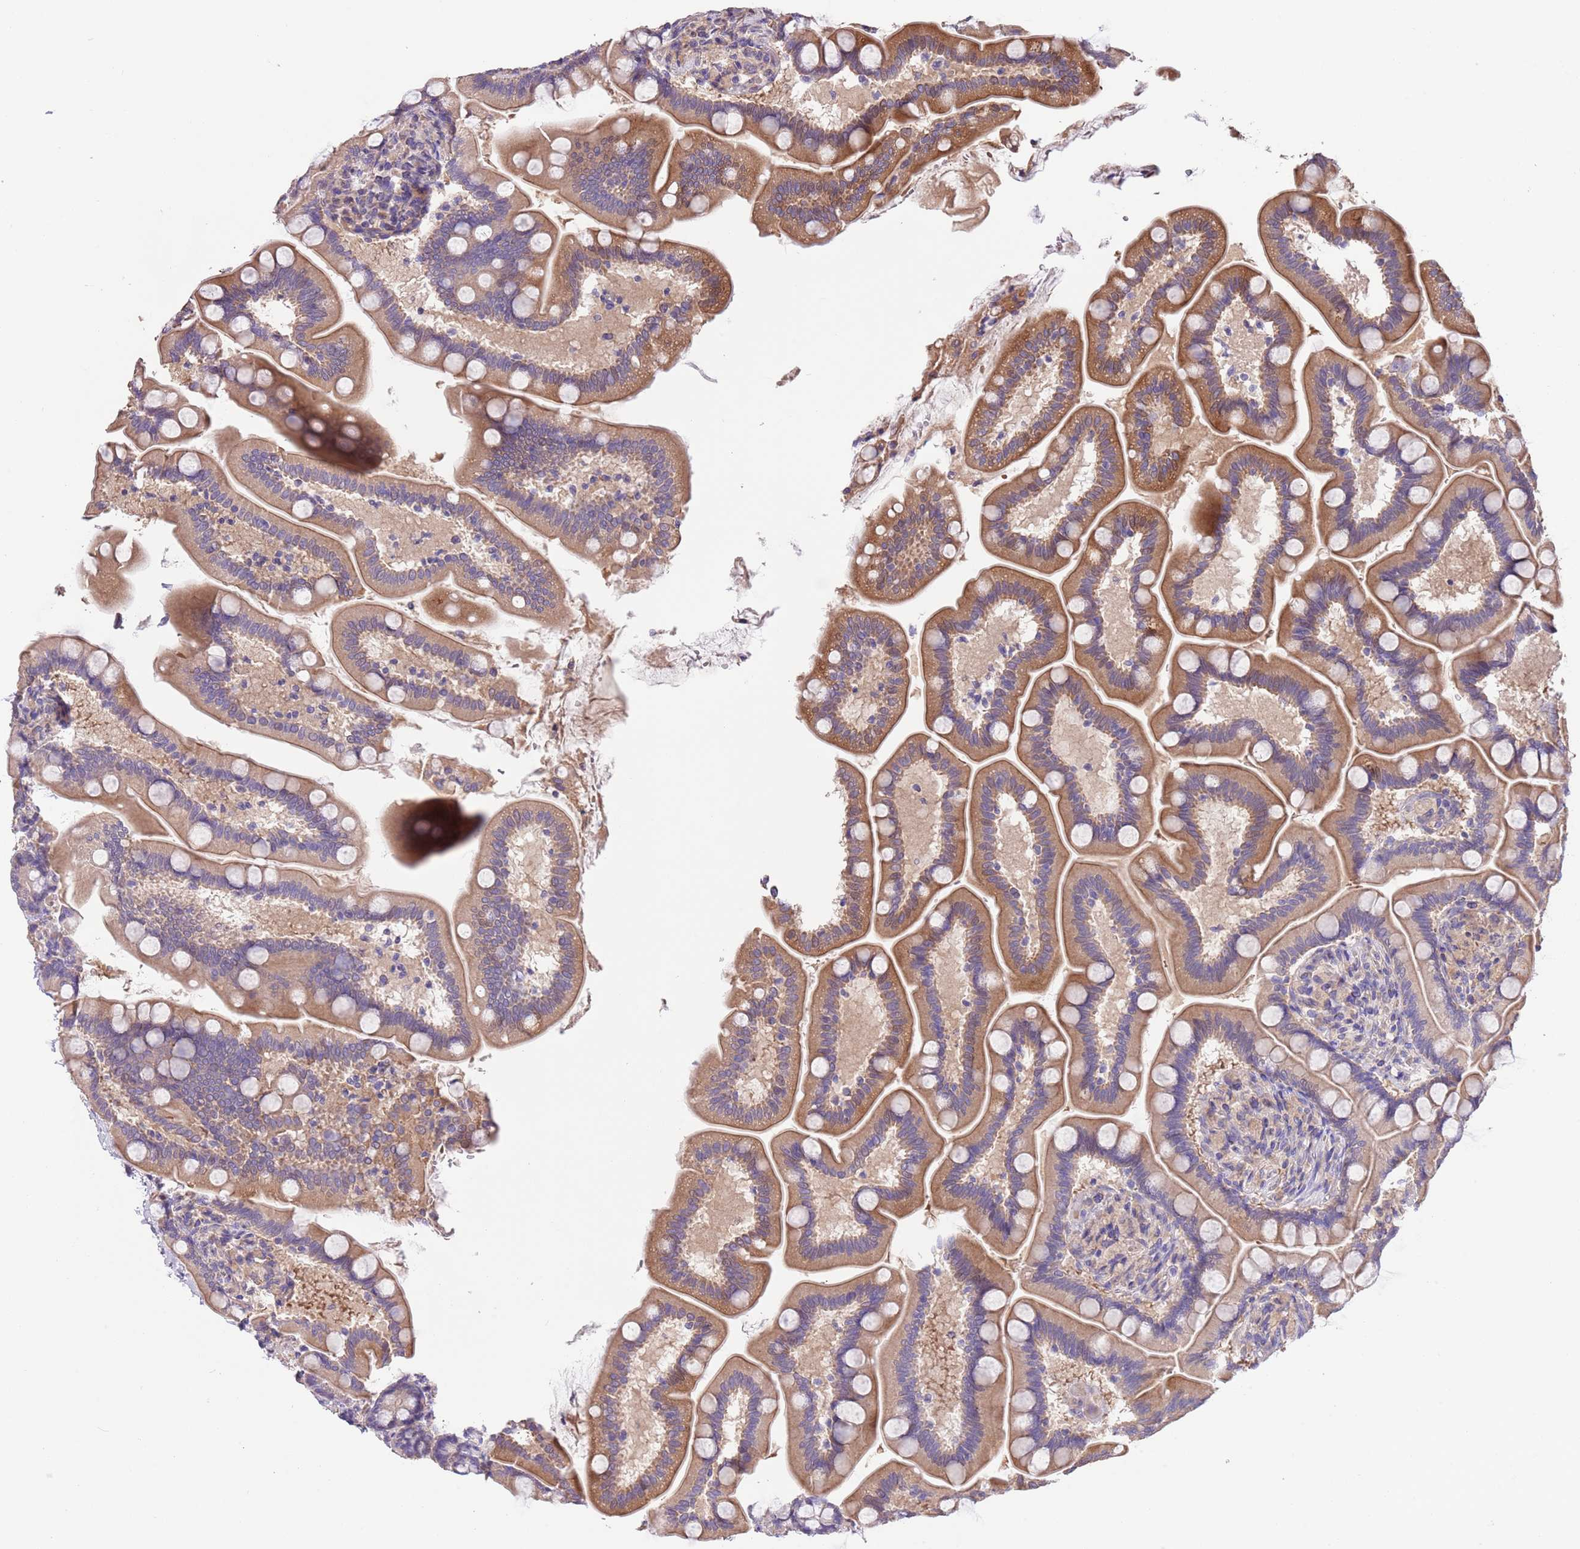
{"staining": {"intensity": "moderate", "quantity": ">75%", "location": "cytoplasmic/membranous"}, "tissue": "small intestine", "cell_type": "Glandular cells", "image_type": "normal", "snomed": [{"axis": "morphology", "description": "Normal tissue, NOS"}, {"axis": "topography", "description": "Small intestine"}], "caption": "This is a histology image of immunohistochemistry staining of unremarkable small intestine, which shows moderate staining in the cytoplasmic/membranous of glandular cells.", "gene": "FAM89B", "patient": {"sex": "female", "age": 64}}